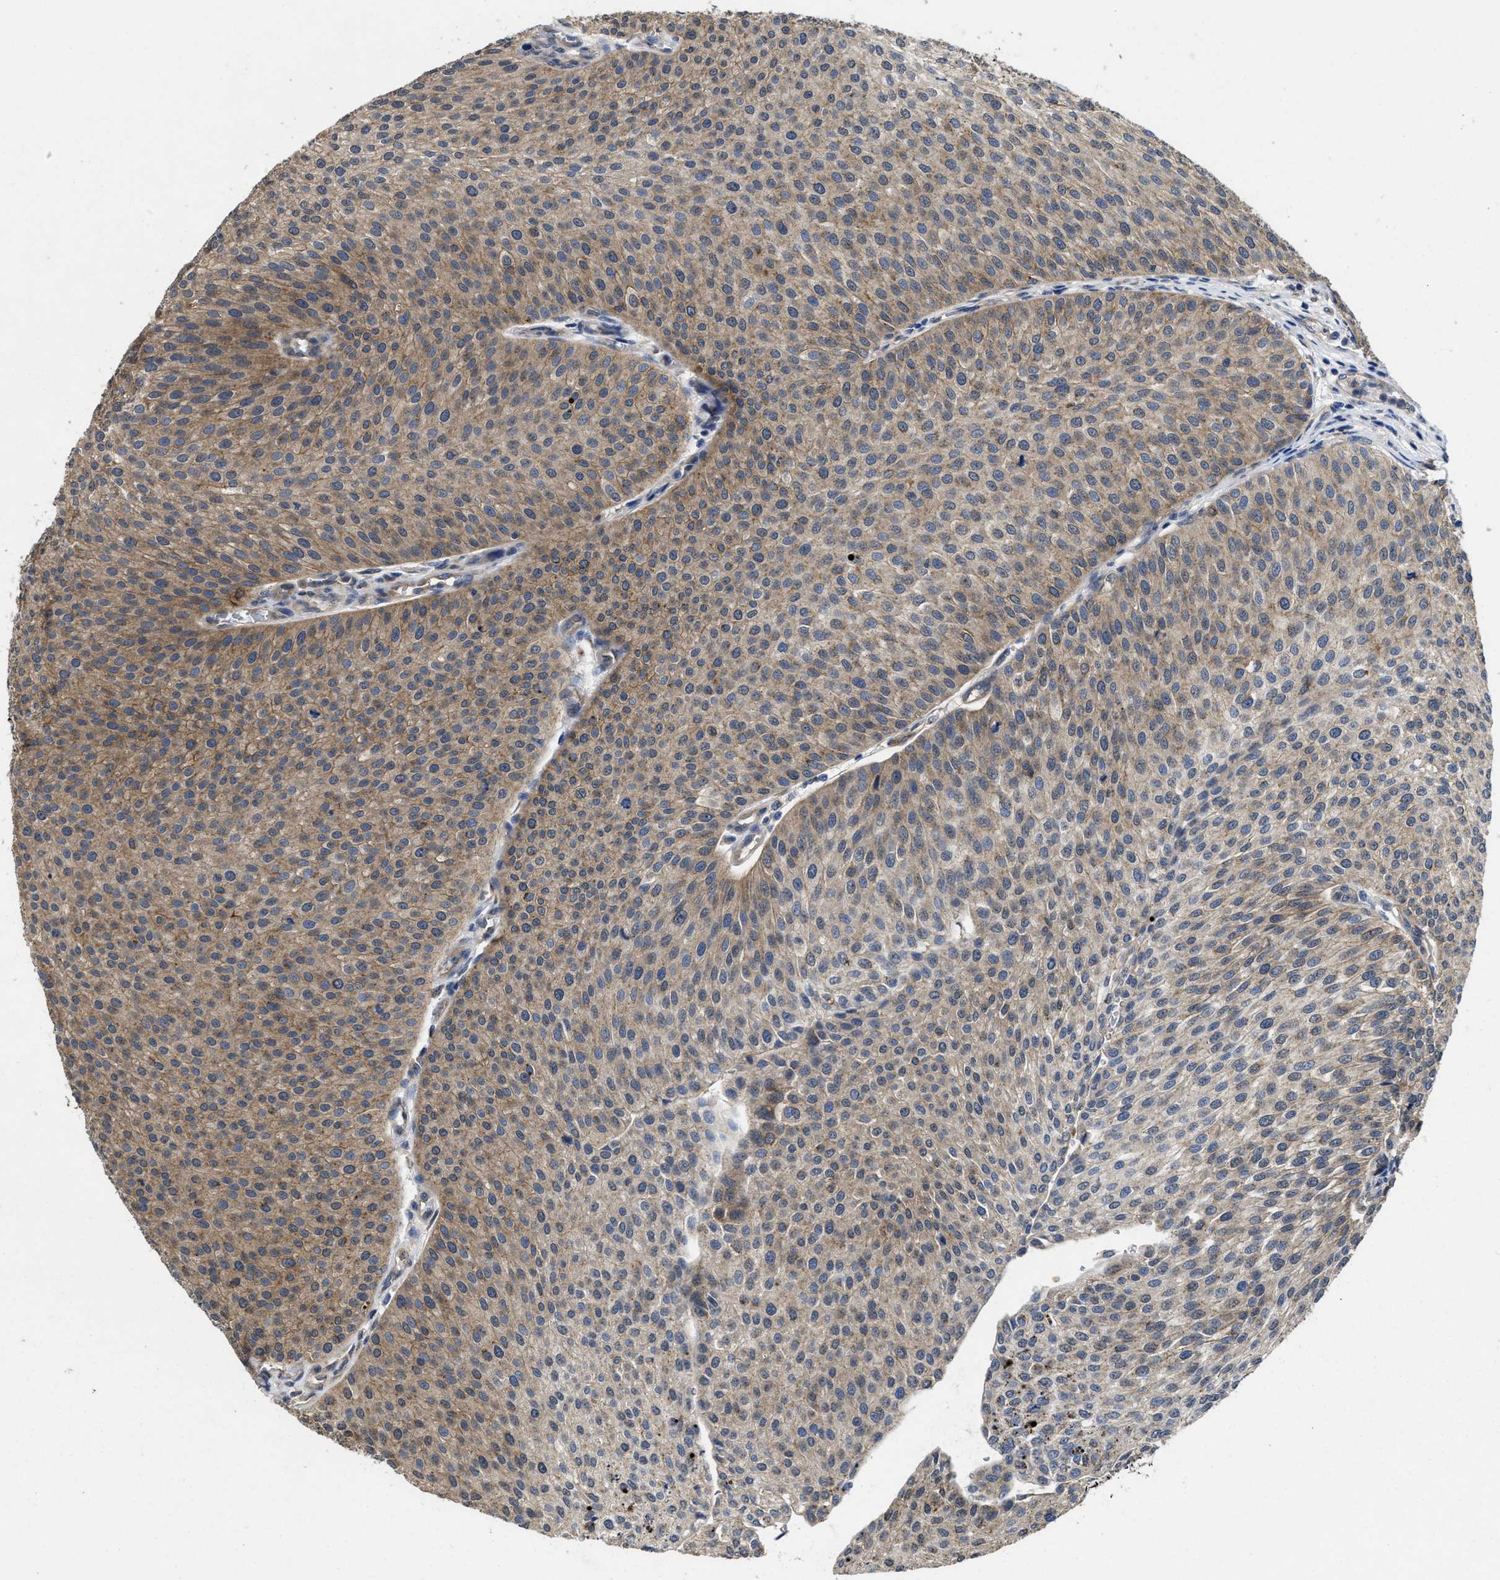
{"staining": {"intensity": "moderate", "quantity": "25%-75%", "location": "cytoplasmic/membranous"}, "tissue": "urothelial cancer", "cell_type": "Tumor cells", "image_type": "cancer", "snomed": [{"axis": "morphology", "description": "Urothelial carcinoma, Low grade"}, {"axis": "topography", "description": "Smooth muscle"}, {"axis": "topography", "description": "Urinary bladder"}], "caption": "The image exhibits staining of urothelial cancer, revealing moderate cytoplasmic/membranous protein staining (brown color) within tumor cells.", "gene": "PKD2", "patient": {"sex": "male", "age": 60}}